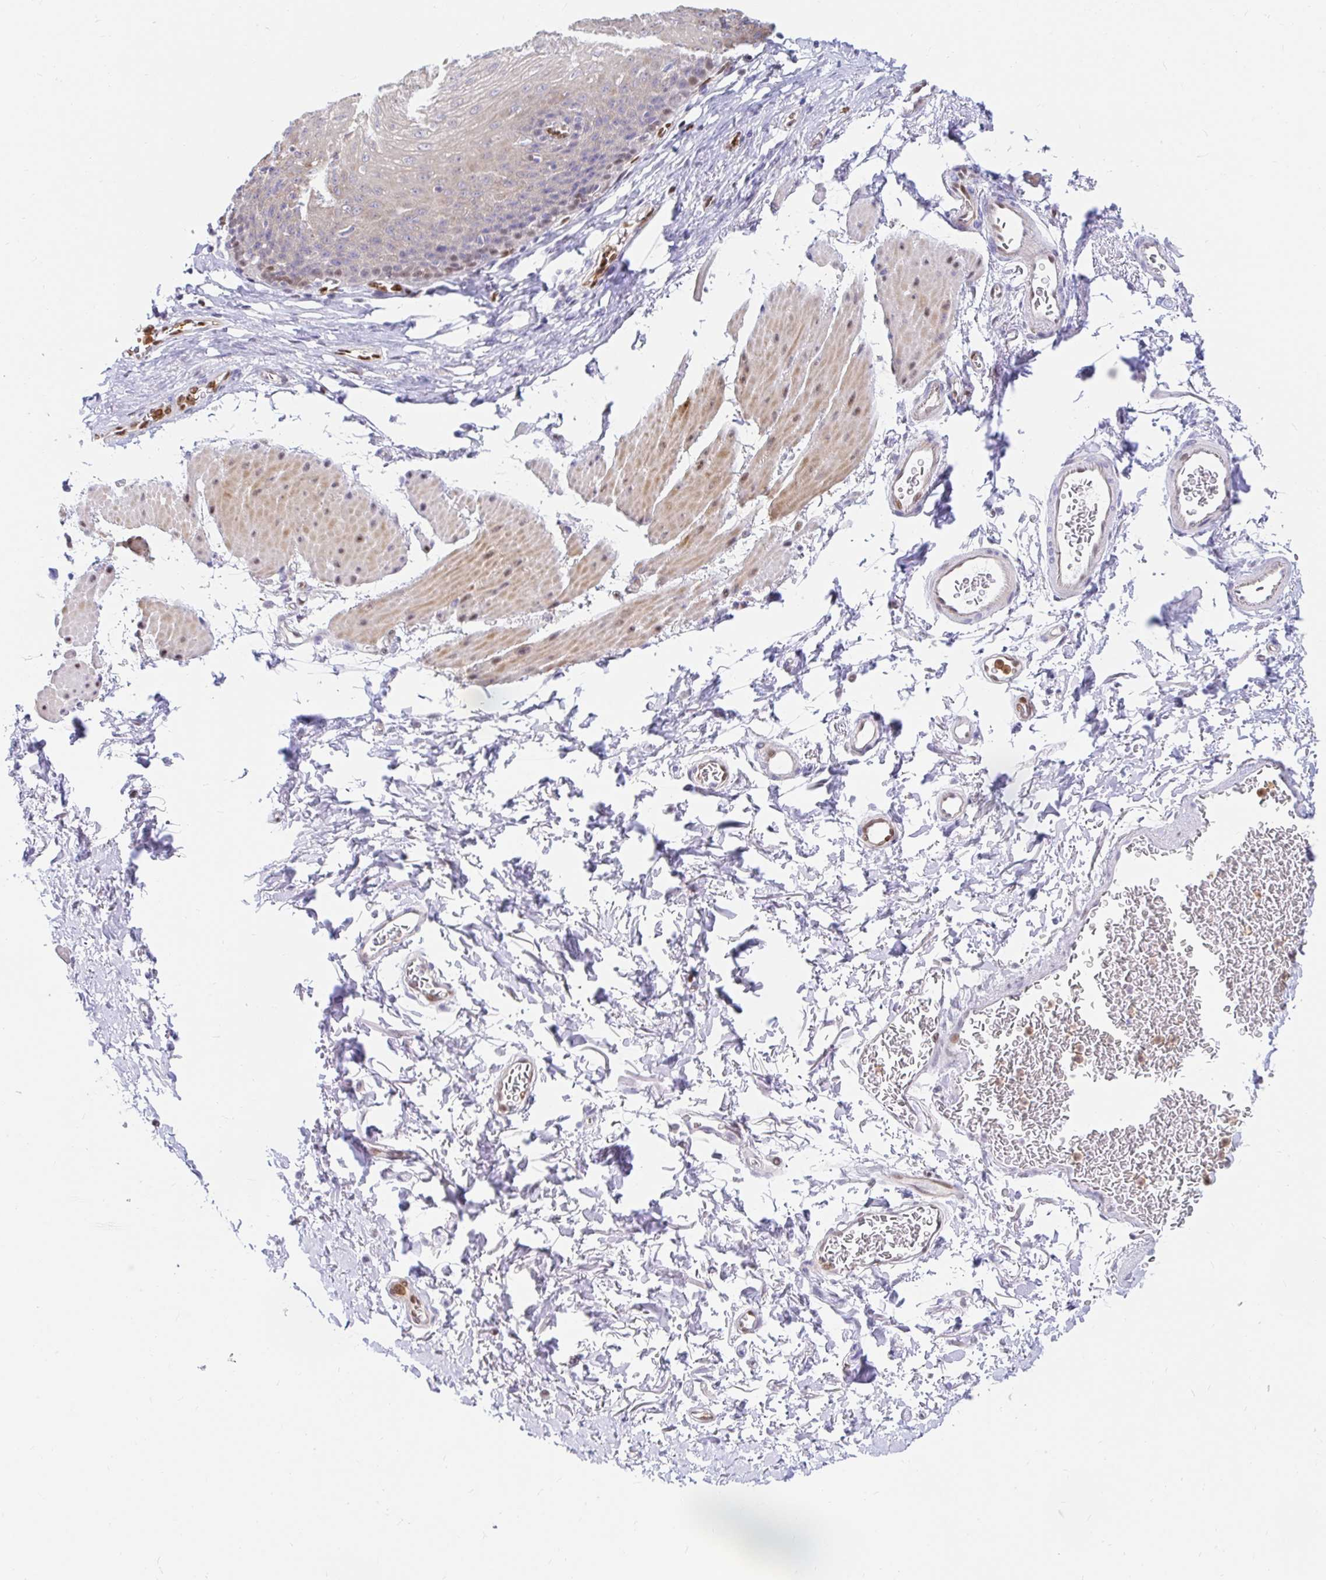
{"staining": {"intensity": "weak", "quantity": "<25%", "location": "nuclear"}, "tissue": "esophagus", "cell_type": "Squamous epithelial cells", "image_type": "normal", "snomed": [{"axis": "morphology", "description": "Normal tissue, NOS"}, {"axis": "topography", "description": "Esophagus"}], "caption": "Immunohistochemical staining of normal human esophagus displays no significant positivity in squamous epithelial cells. (Brightfield microscopy of DAB immunohistochemistry at high magnification).", "gene": "HINFP", "patient": {"sex": "female", "age": 81}}